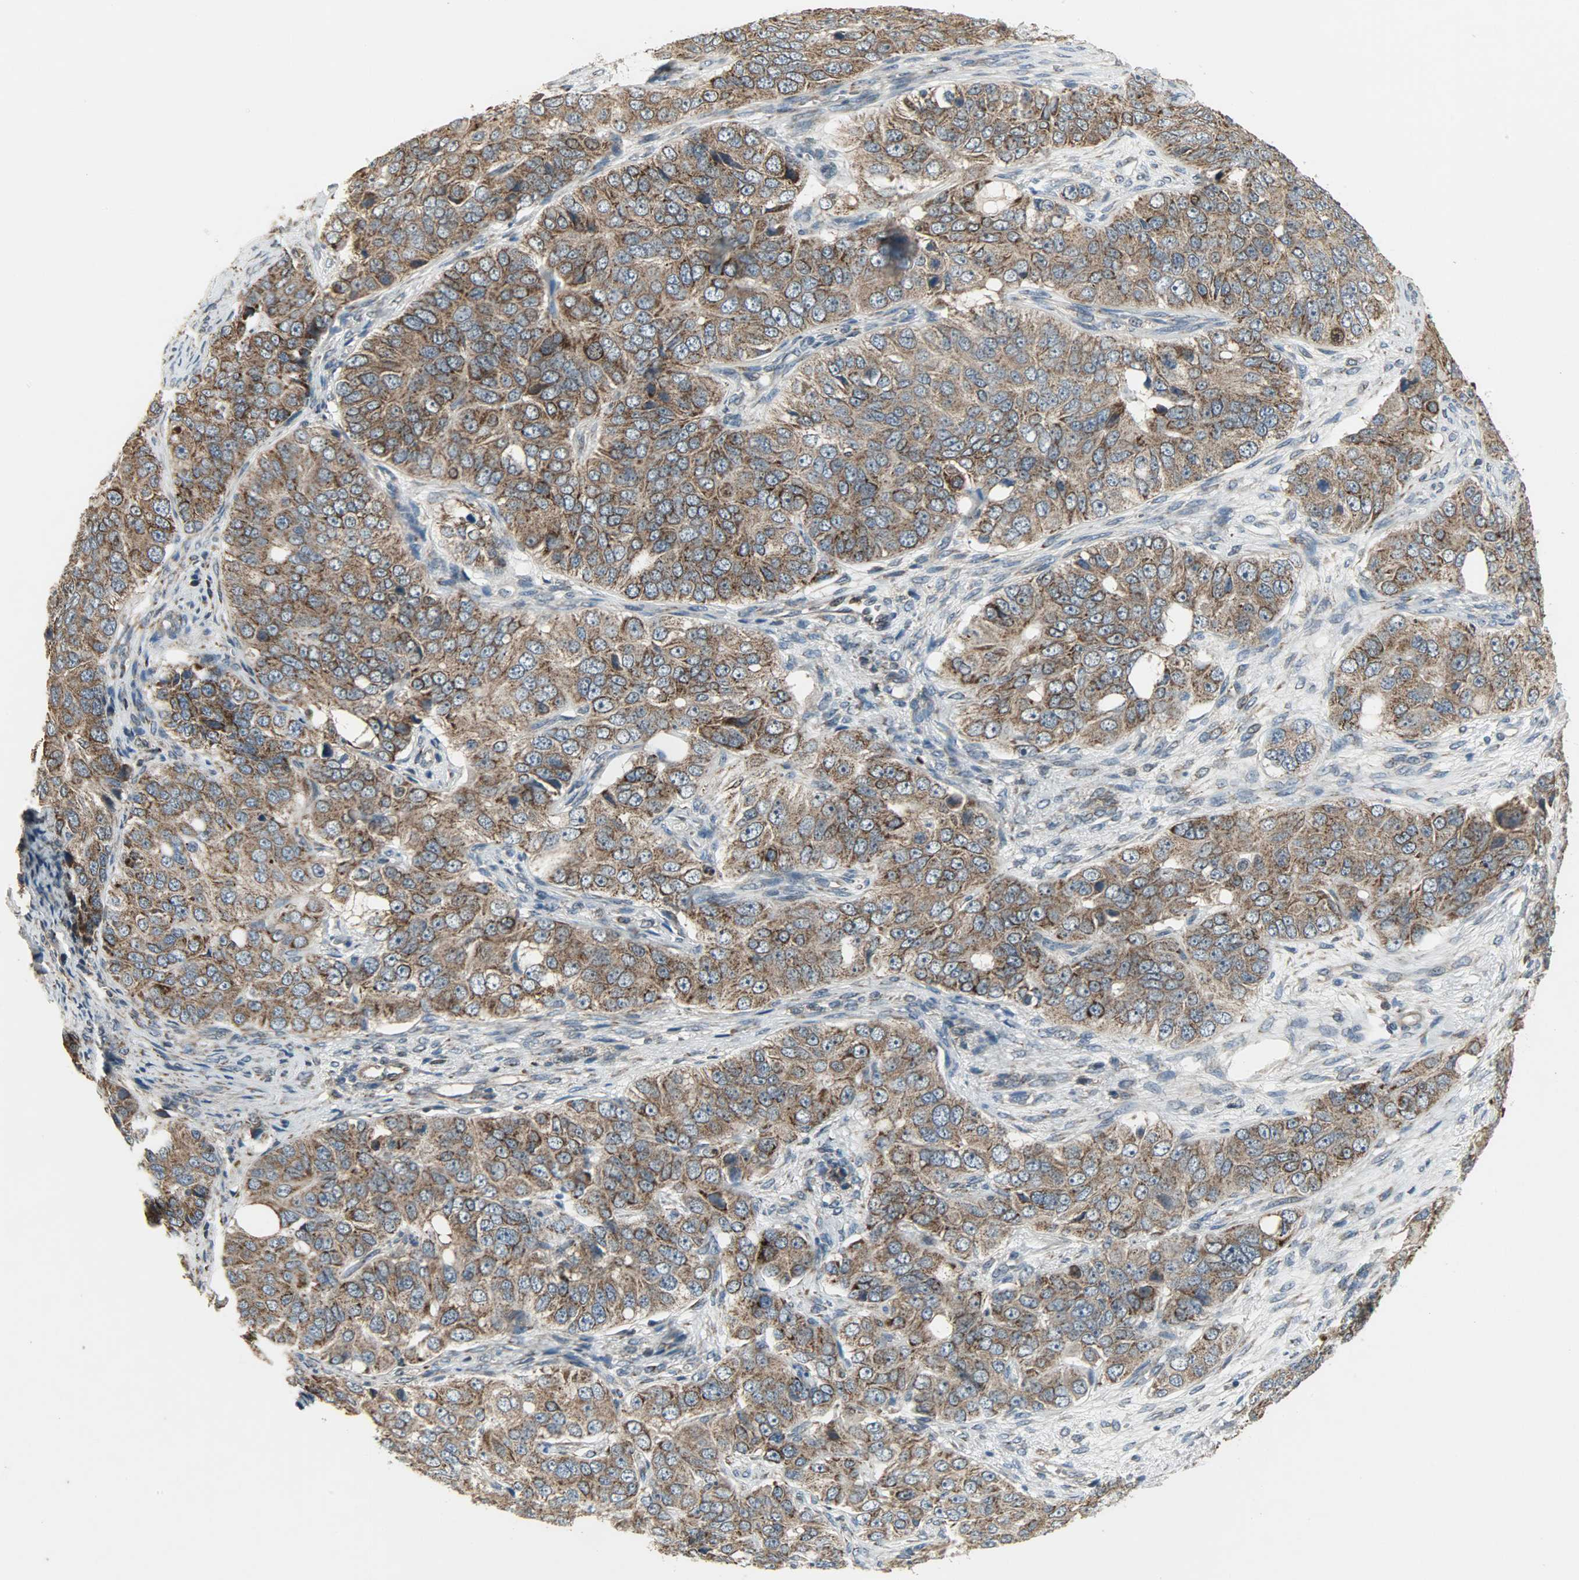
{"staining": {"intensity": "strong", "quantity": ">75%", "location": "cytoplasmic/membranous"}, "tissue": "ovarian cancer", "cell_type": "Tumor cells", "image_type": "cancer", "snomed": [{"axis": "morphology", "description": "Carcinoma, endometroid"}, {"axis": "topography", "description": "Ovary"}], "caption": "Protein positivity by IHC demonstrates strong cytoplasmic/membranous staining in approximately >75% of tumor cells in endometroid carcinoma (ovarian). Immunohistochemistry (ihc) stains the protein of interest in brown and the nuclei are stained blue.", "gene": "AMT", "patient": {"sex": "female", "age": 51}}